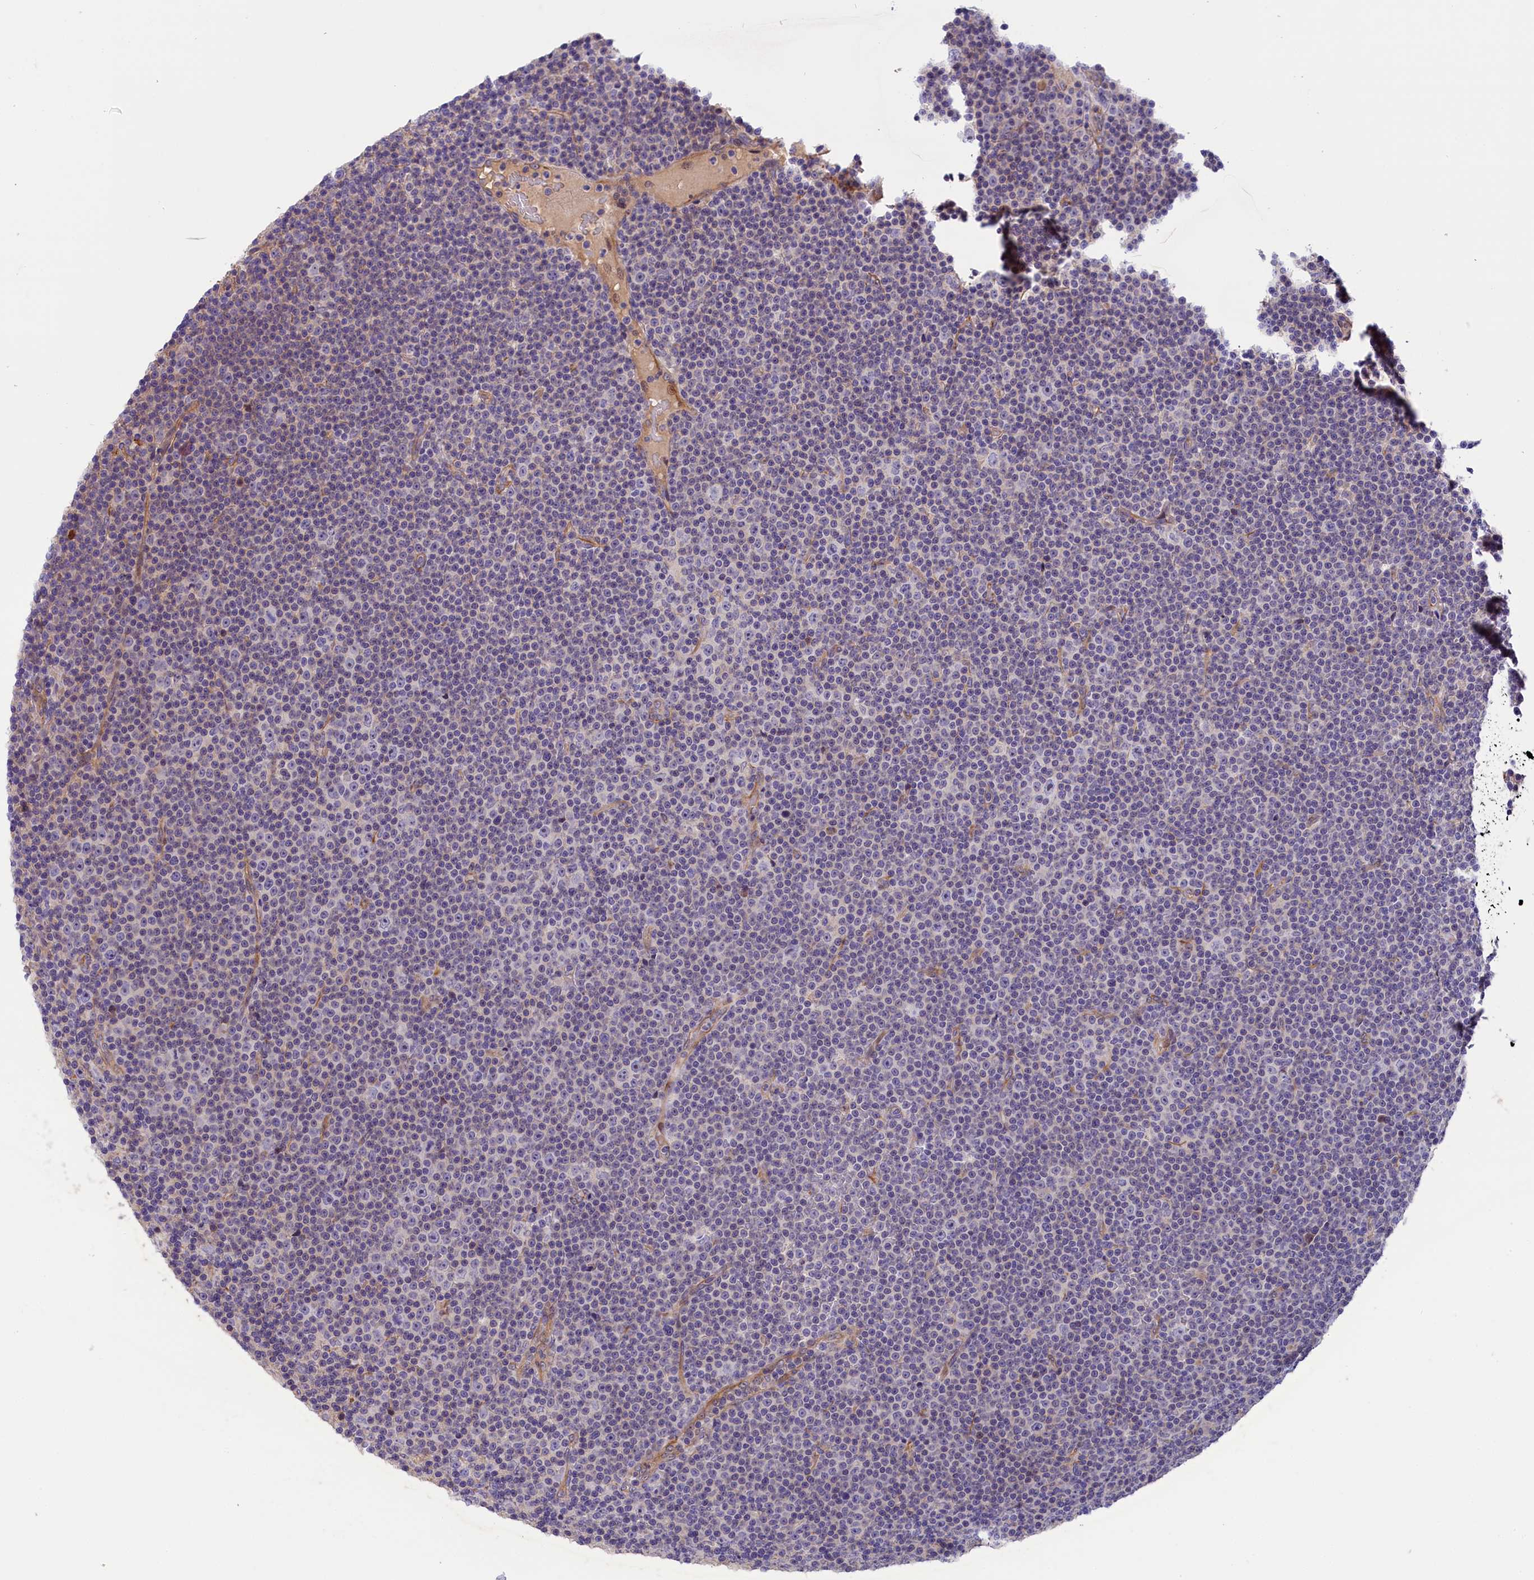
{"staining": {"intensity": "negative", "quantity": "none", "location": "none"}, "tissue": "lymphoma", "cell_type": "Tumor cells", "image_type": "cancer", "snomed": [{"axis": "morphology", "description": "Malignant lymphoma, non-Hodgkin's type, Low grade"}, {"axis": "topography", "description": "Lymph node"}], "caption": "This histopathology image is of low-grade malignant lymphoma, non-Hodgkin's type stained with immunohistochemistry (IHC) to label a protein in brown with the nuclei are counter-stained blue. There is no expression in tumor cells. The staining was performed using DAB (3,3'-diaminobenzidine) to visualize the protein expression in brown, while the nuclei were stained in blue with hematoxylin (Magnification: 20x).", "gene": "CCDC32", "patient": {"sex": "female", "age": 67}}